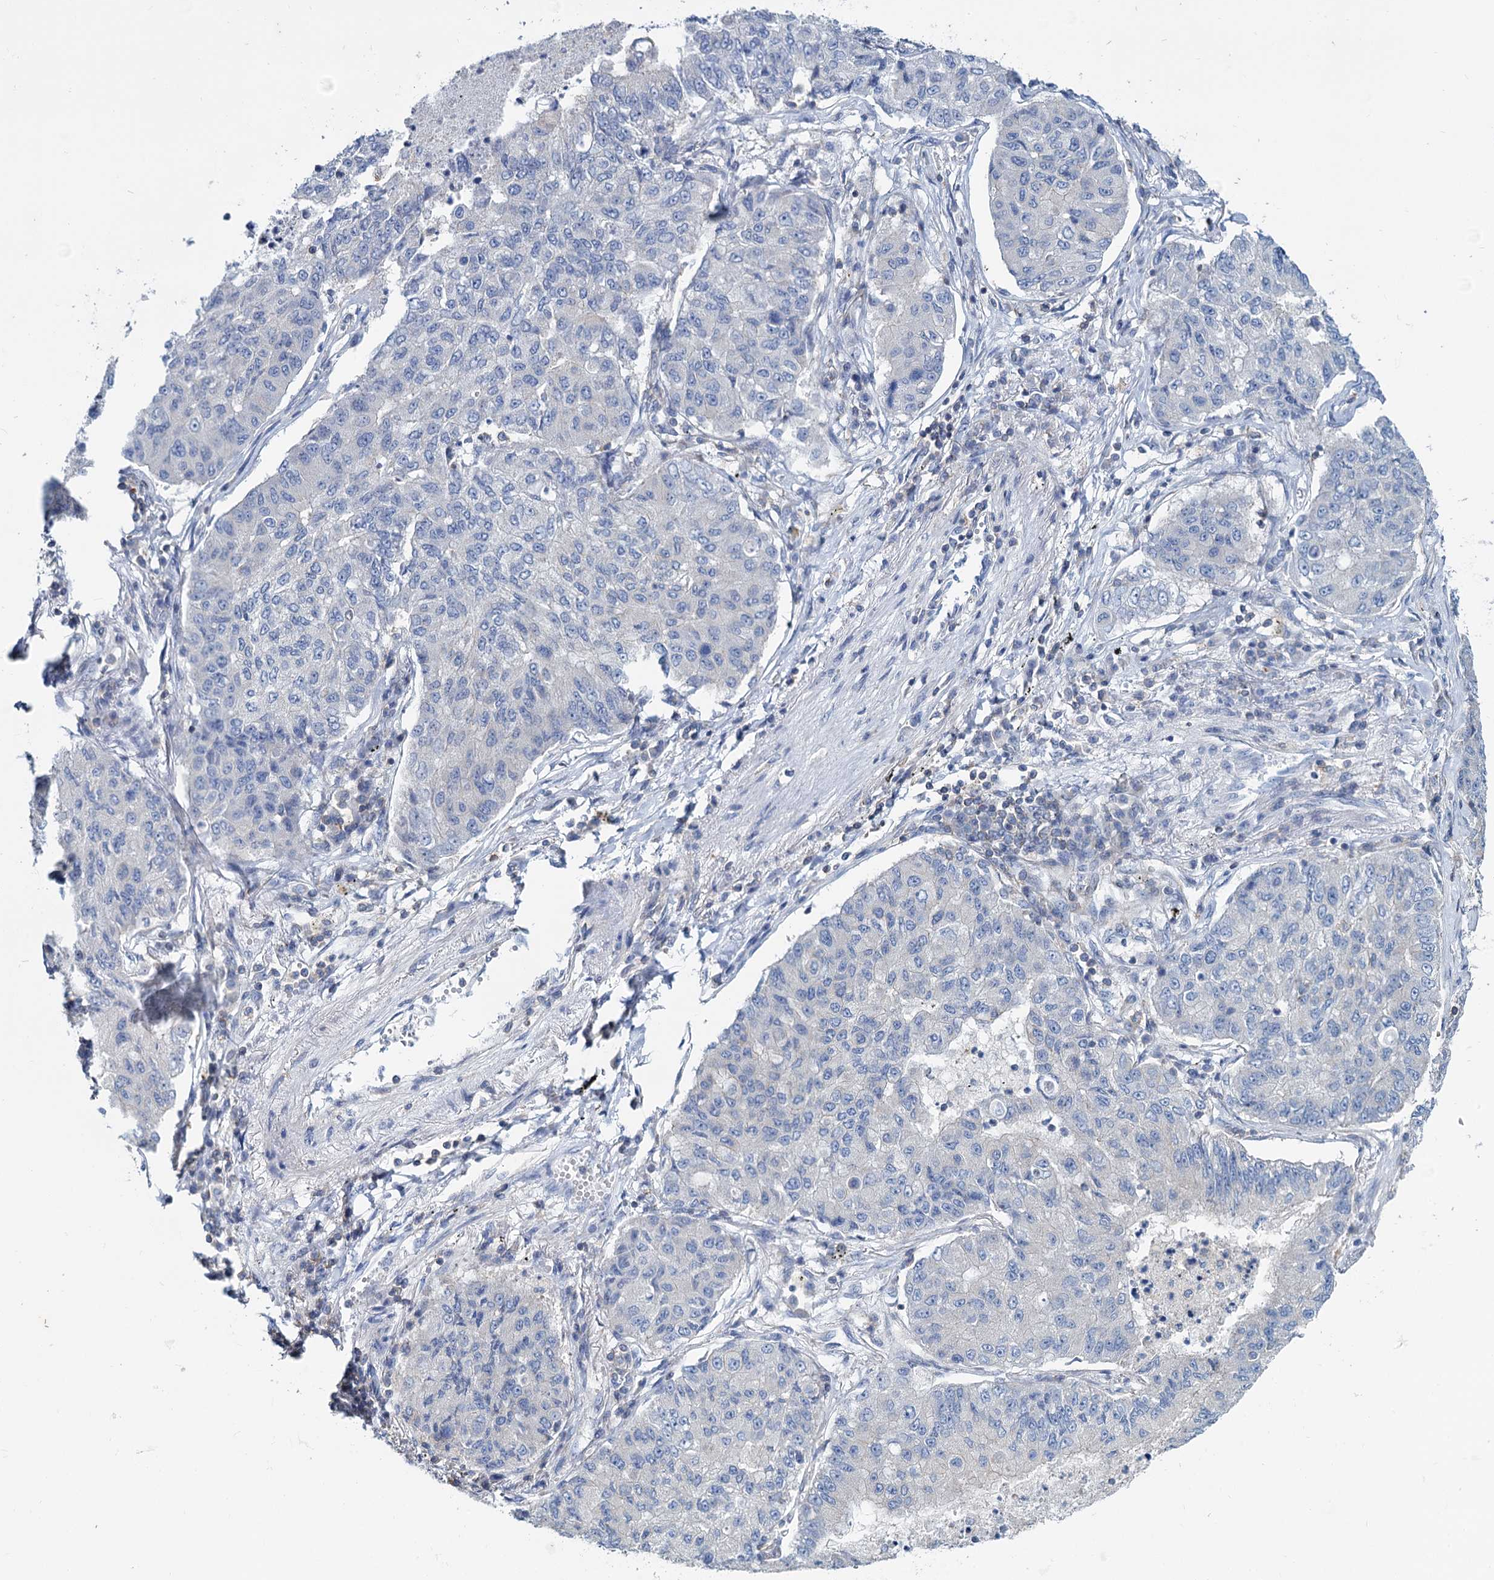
{"staining": {"intensity": "negative", "quantity": "none", "location": "none"}, "tissue": "lung cancer", "cell_type": "Tumor cells", "image_type": "cancer", "snomed": [{"axis": "morphology", "description": "Squamous cell carcinoma, NOS"}, {"axis": "topography", "description": "Lung"}], "caption": "There is no significant positivity in tumor cells of lung cancer (squamous cell carcinoma).", "gene": "LRCH4", "patient": {"sex": "male", "age": 74}}